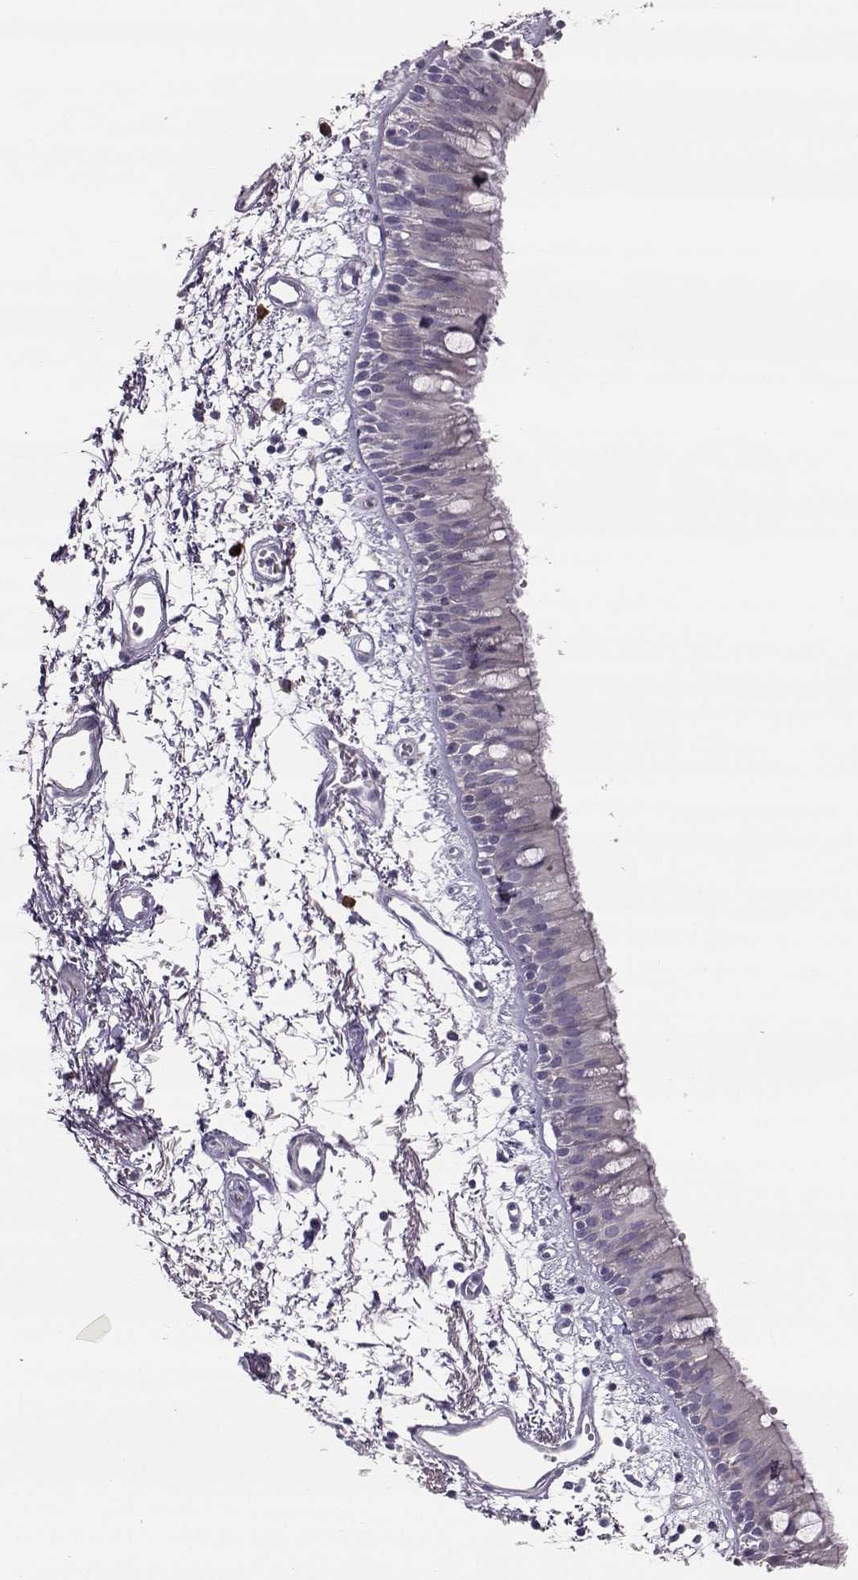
{"staining": {"intensity": "weak", "quantity": "<25%", "location": "cytoplasmic/membranous"}, "tissue": "bronchus", "cell_type": "Respiratory epithelial cells", "image_type": "normal", "snomed": [{"axis": "morphology", "description": "Normal tissue, NOS"}, {"axis": "morphology", "description": "Squamous cell carcinoma, NOS"}, {"axis": "topography", "description": "Cartilage tissue"}, {"axis": "topography", "description": "Bronchus"}, {"axis": "topography", "description": "Lung"}], "caption": "Immunohistochemical staining of benign bronchus displays no significant expression in respiratory epithelial cells. The staining is performed using DAB brown chromogen with nuclei counter-stained in using hematoxylin.", "gene": "ADGRG5", "patient": {"sex": "male", "age": 66}}